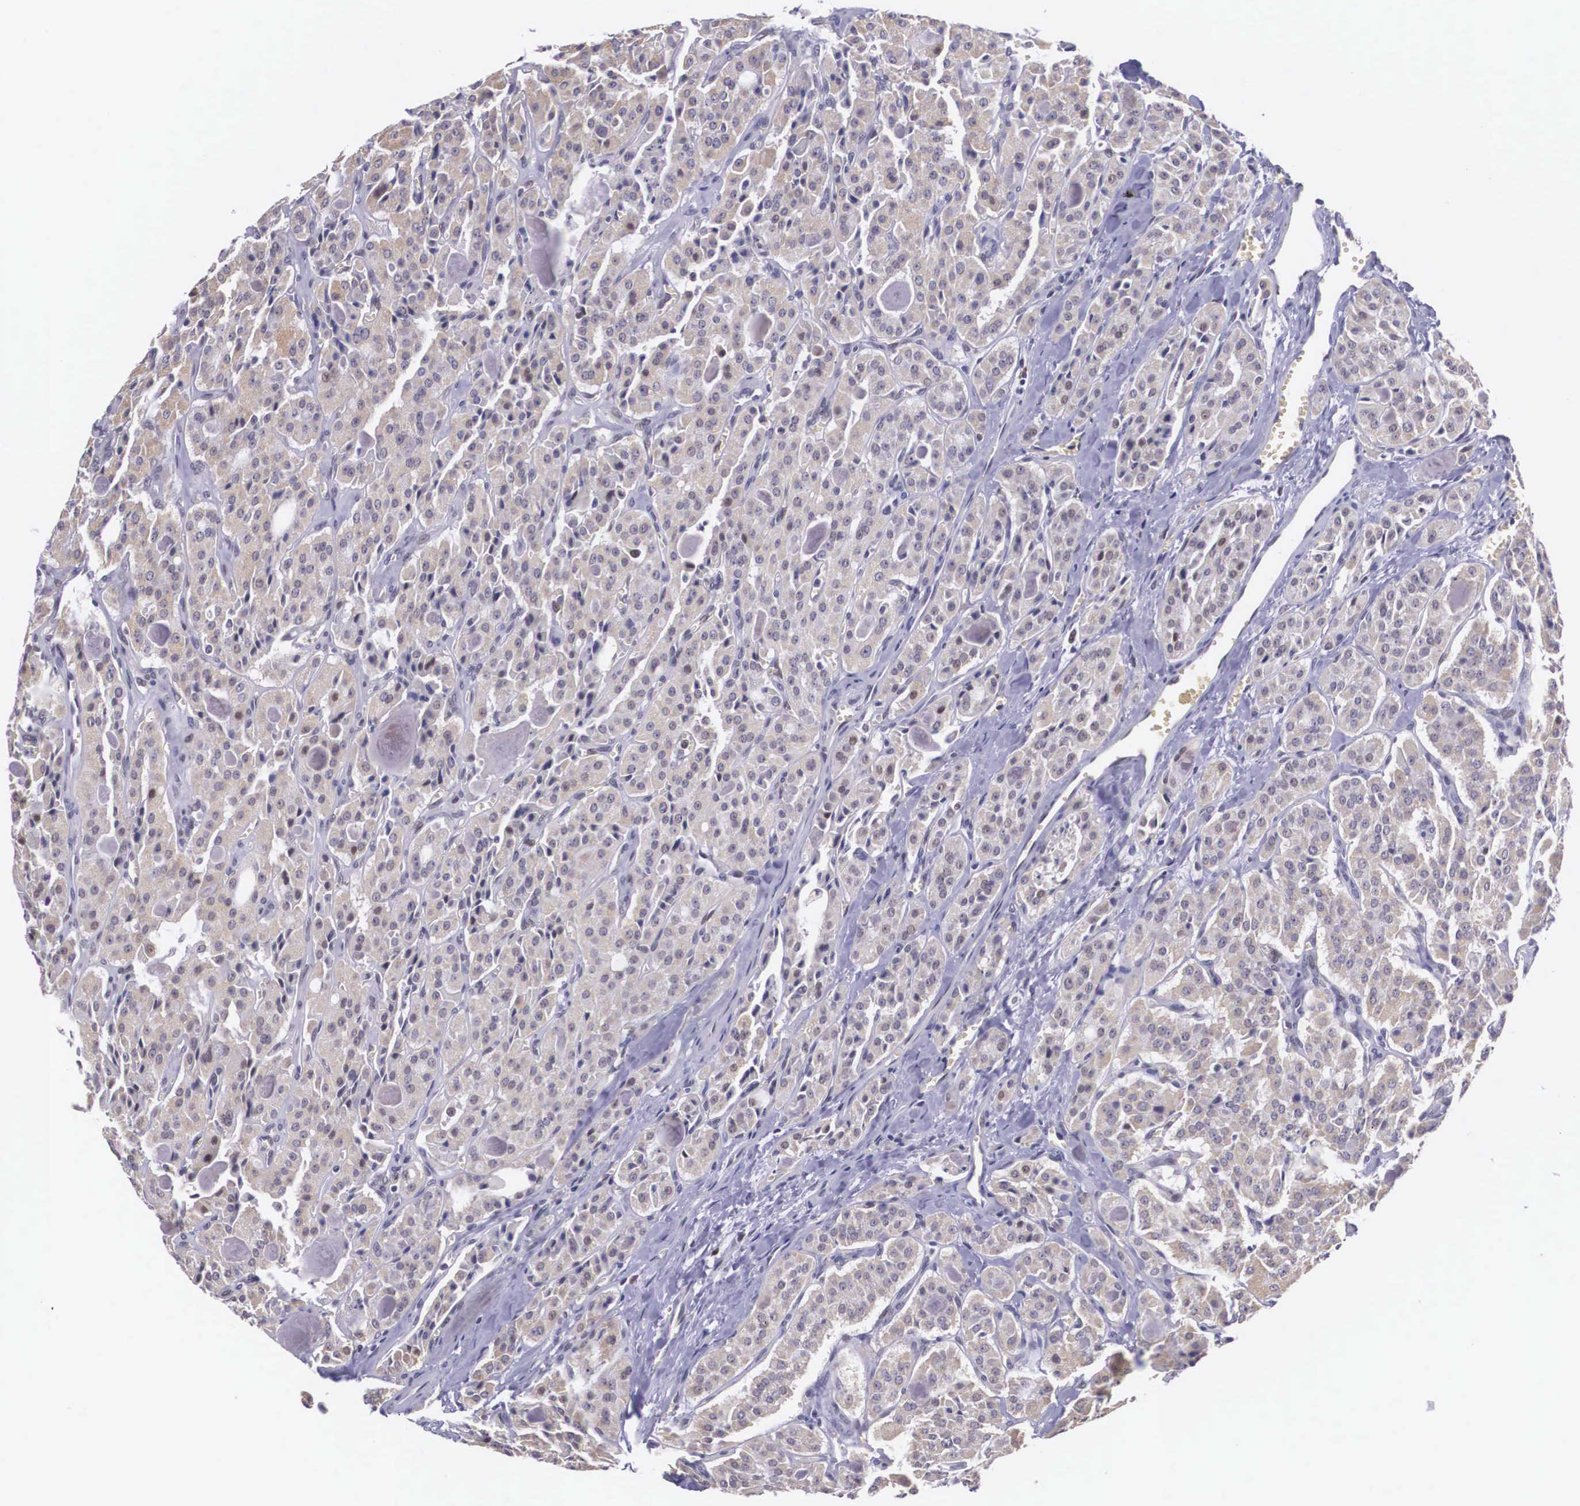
{"staining": {"intensity": "negative", "quantity": "none", "location": "none"}, "tissue": "thyroid cancer", "cell_type": "Tumor cells", "image_type": "cancer", "snomed": [{"axis": "morphology", "description": "Carcinoma, NOS"}, {"axis": "topography", "description": "Thyroid gland"}], "caption": "Immunohistochemistry (IHC) micrograph of neoplastic tissue: thyroid cancer stained with DAB (3,3'-diaminobenzidine) displays no significant protein staining in tumor cells.", "gene": "SLC25A21", "patient": {"sex": "male", "age": 76}}